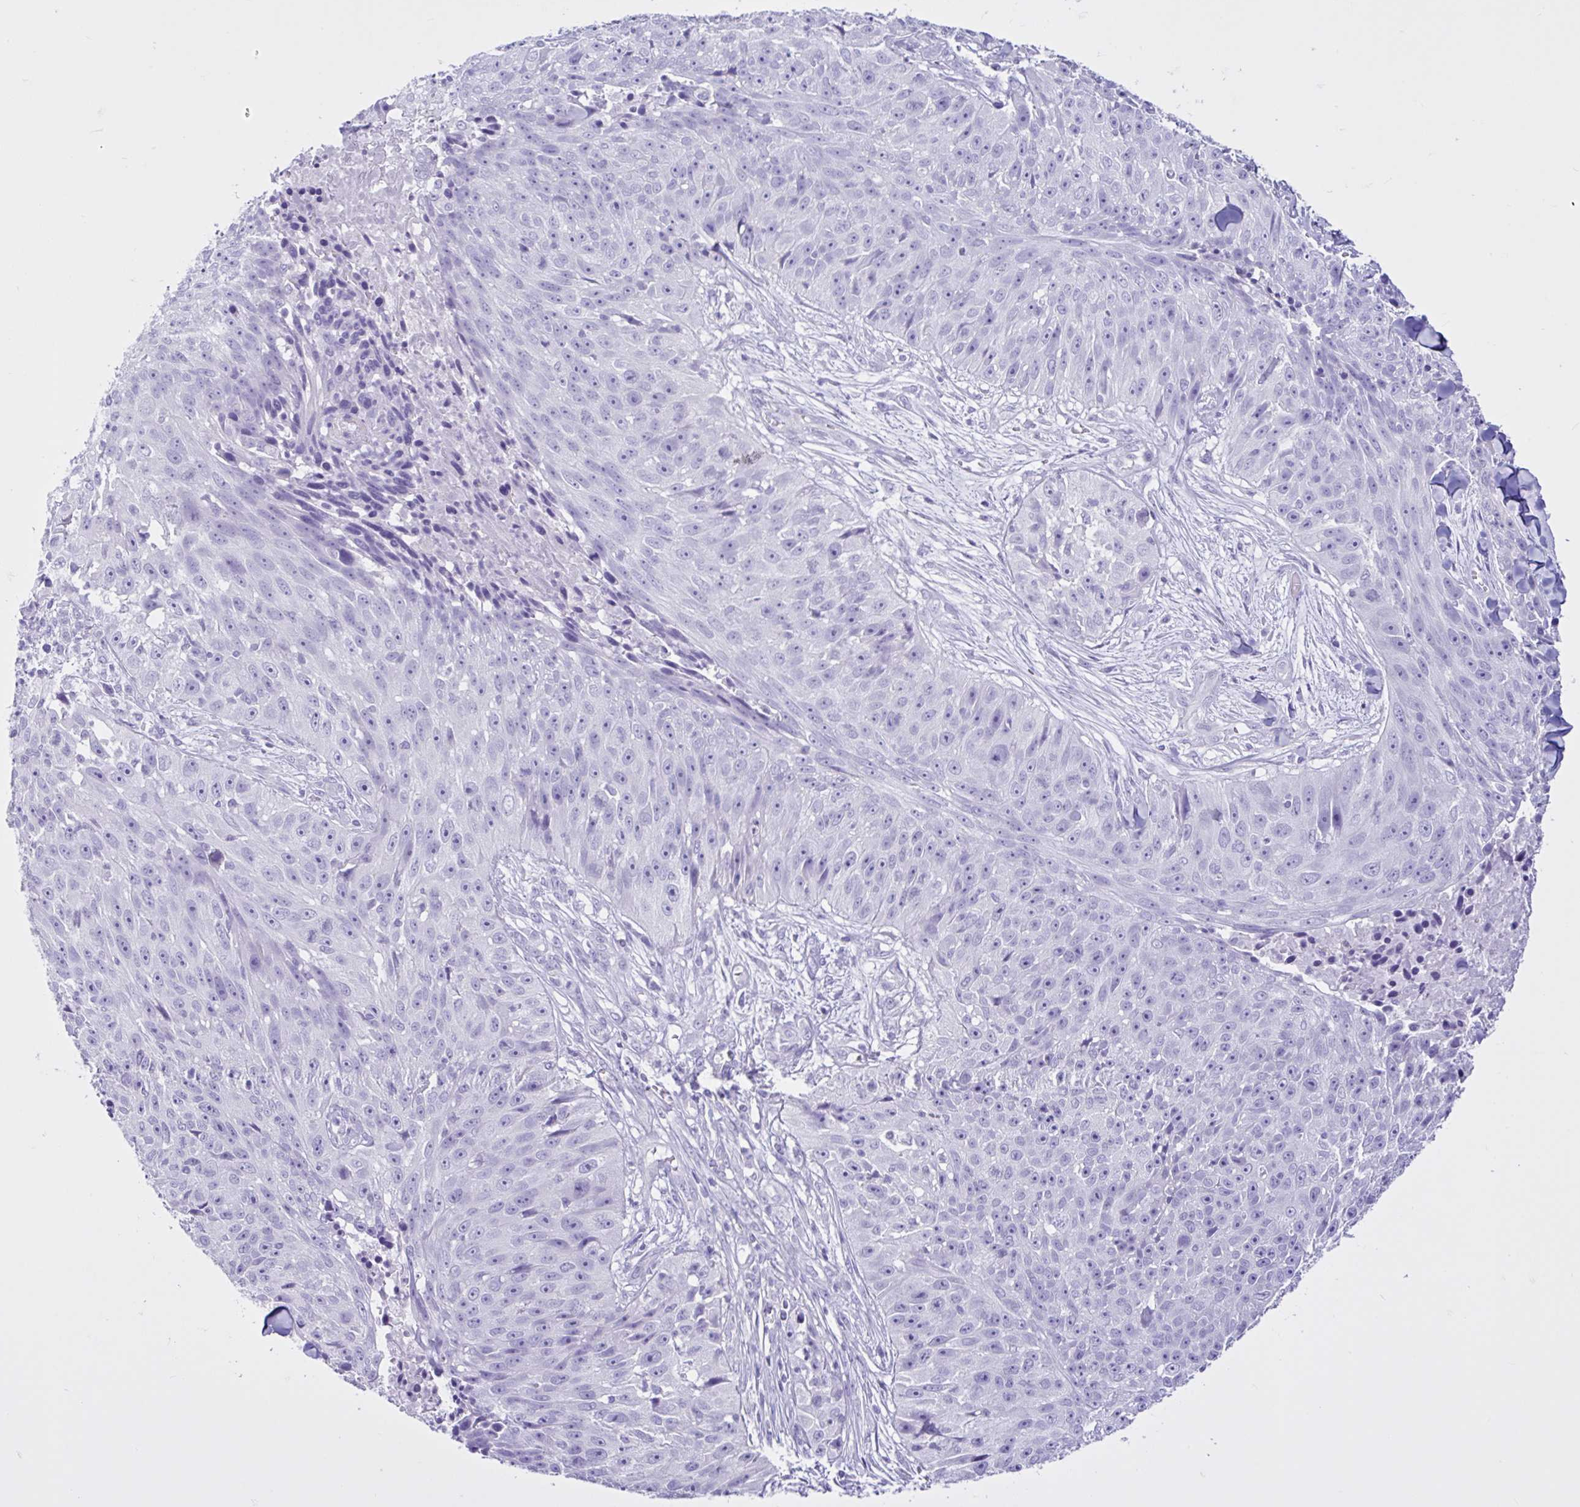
{"staining": {"intensity": "negative", "quantity": "none", "location": "none"}, "tissue": "skin cancer", "cell_type": "Tumor cells", "image_type": "cancer", "snomed": [{"axis": "morphology", "description": "Squamous cell carcinoma, NOS"}, {"axis": "topography", "description": "Skin"}], "caption": "An immunohistochemistry image of squamous cell carcinoma (skin) is shown. There is no staining in tumor cells of squamous cell carcinoma (skin).", "gene": "CYP19A1", "patient": {"sex": "female", "age": 87}}